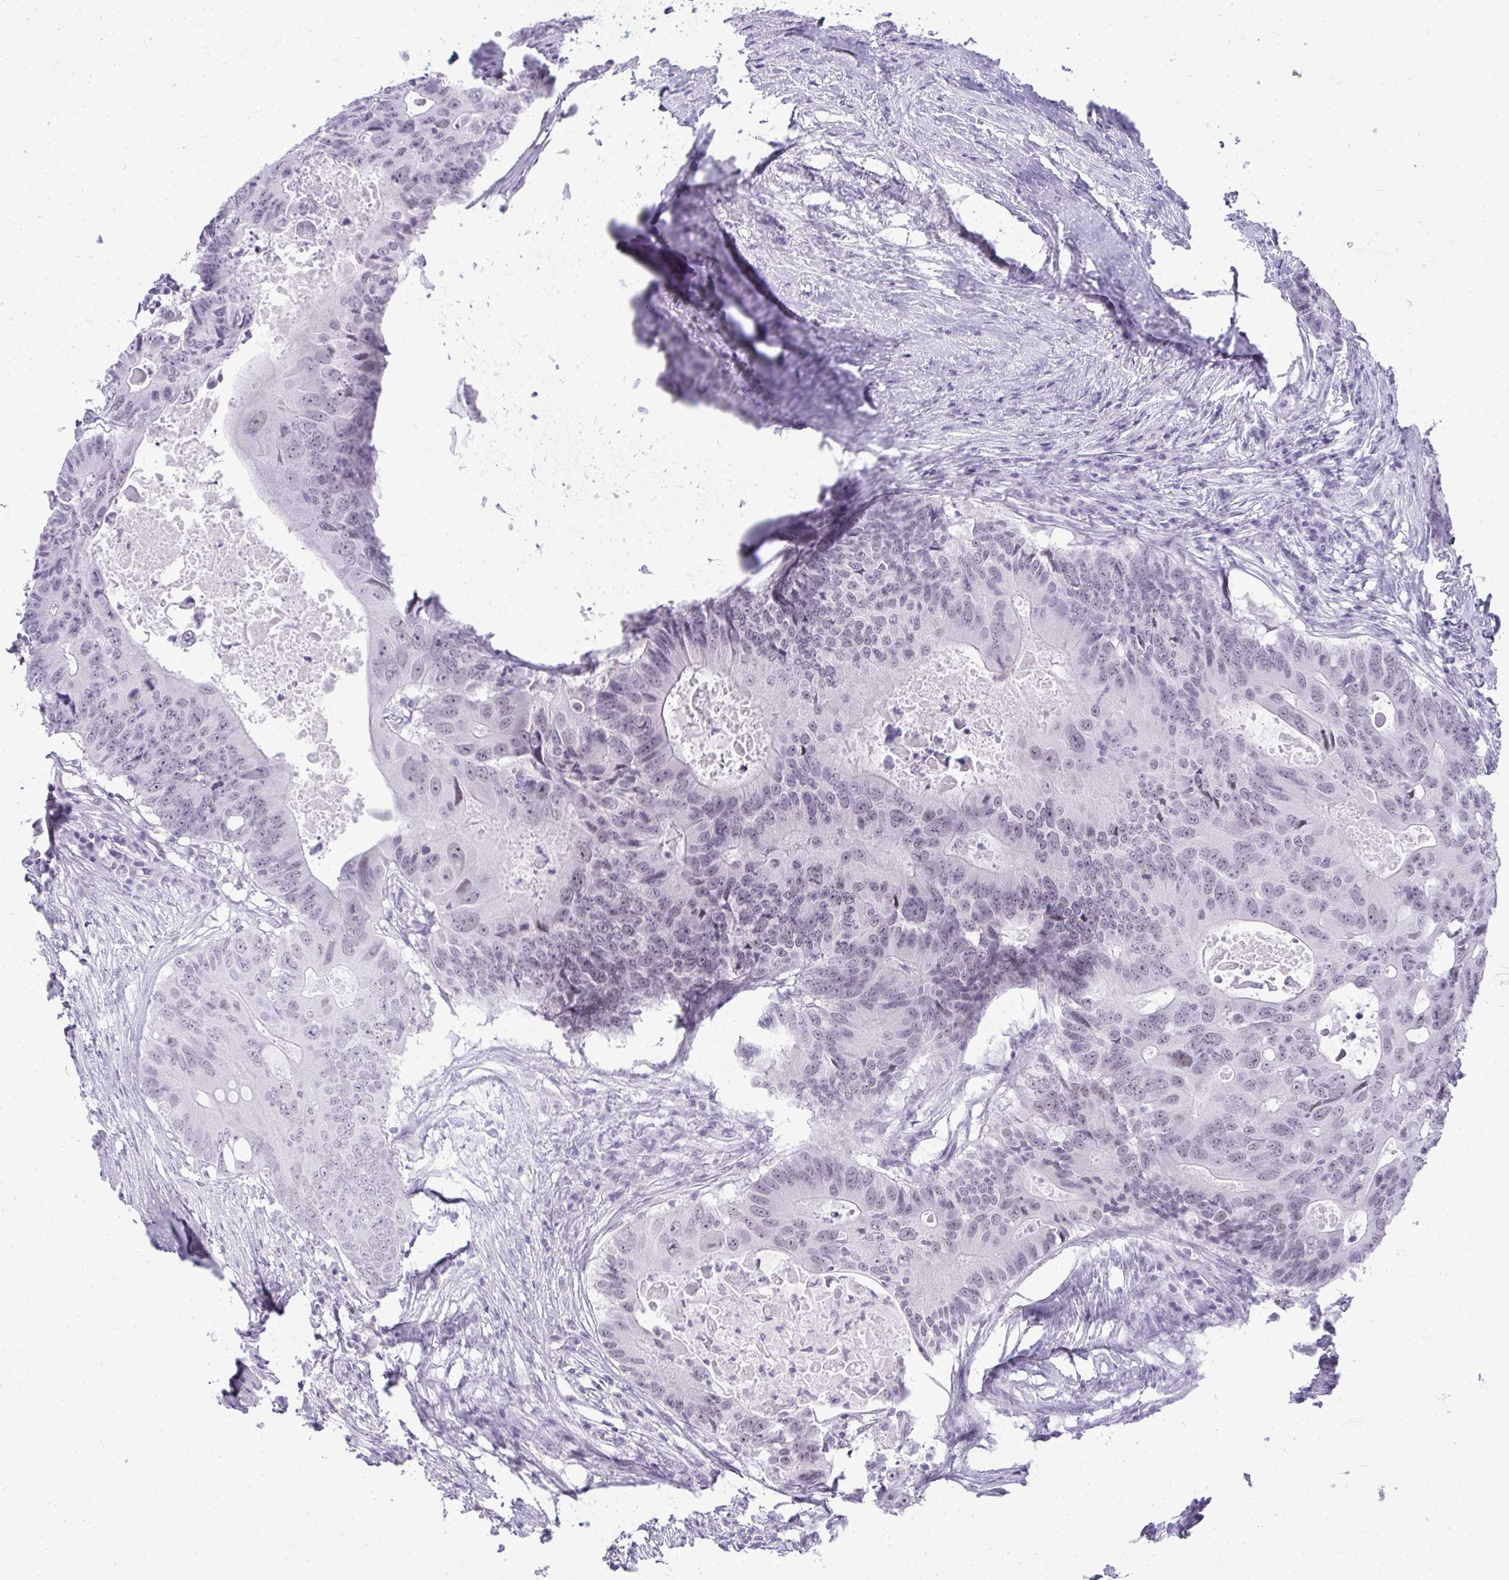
{"staining": {"intensity": "weak", "quantity": "<25%", "location": "nuclear"}, "tissue": "colorectal cancer", "cell_type": "Tumor cells", "image_type": "cancer", "snomed": [{"axis": "morphology", "description": "Adenocarcinoma, NOS"}, {"axis": "topography", "description": "Colon"}], "caption": "This micrograph is of adenocarcinoma (colorectal) stained with IHC to label a protein in brown with the nuclei are counter-stained blue. There is no expression in tumor cells.", "gene": "PLA2G1B", "patient": {"sex": "male", "age": 71}}